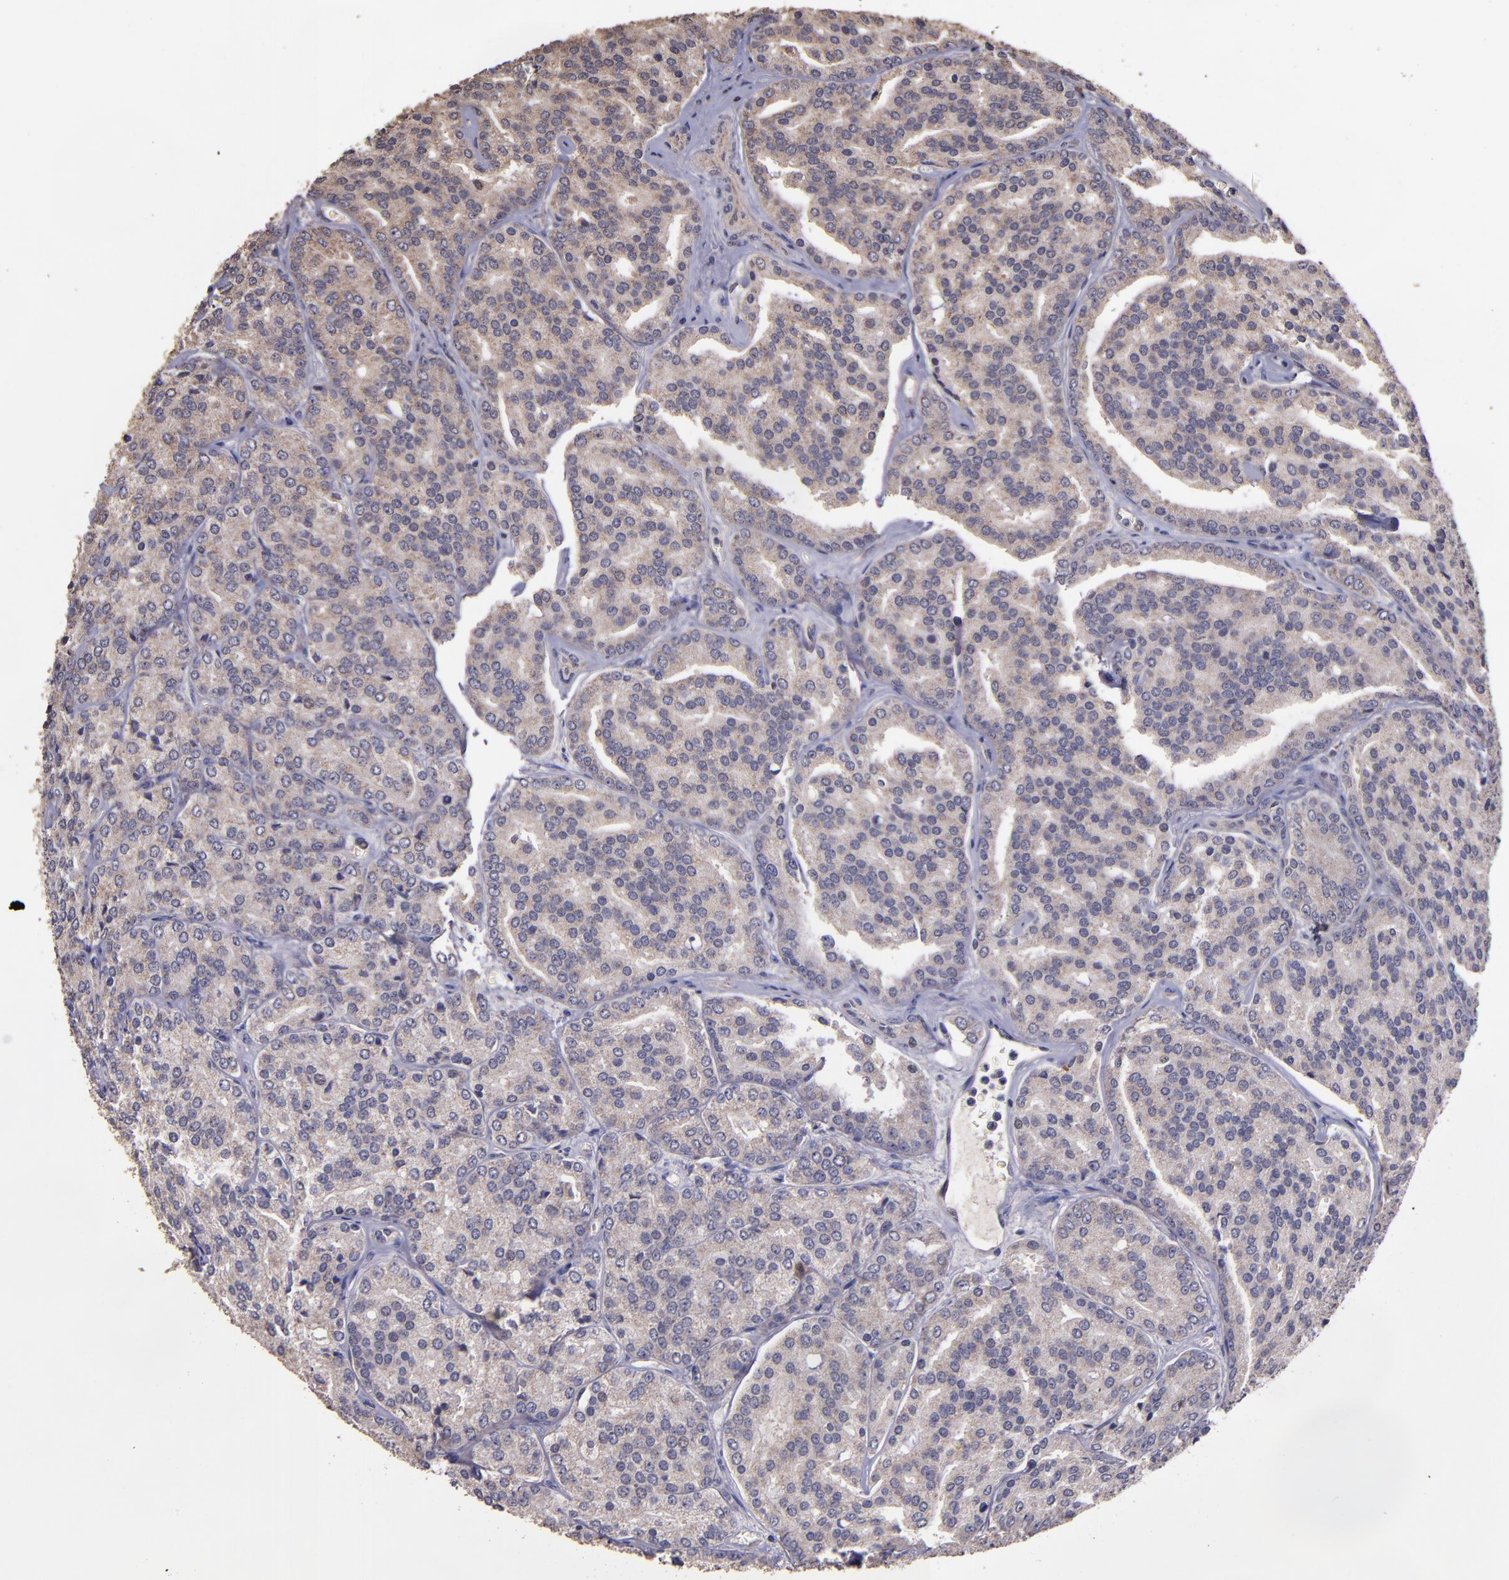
{"staining": {"intensity": "weak", "quantity": ">75%", "location": "cytoplasmic/membranous"}, "tissue": "prostate cancer", "cell_type": "Tumor cells", "image_type": "cancer", "snomed": [{"axis": "morphology", "description": "Adenocarcinoma, High grade"}, {"axis": "topography", "description": "Prostate"}], "caption": "Approximately >75% of tumor cells in human prostate cancer (high-grade adenocarcinoma) demonstrate weak cytoplasmic/membranous protein expression as visualized by brown immunohistochemical staining.", "gene": "HECTD1", "patient": {"sex": "male", "age": 64}}